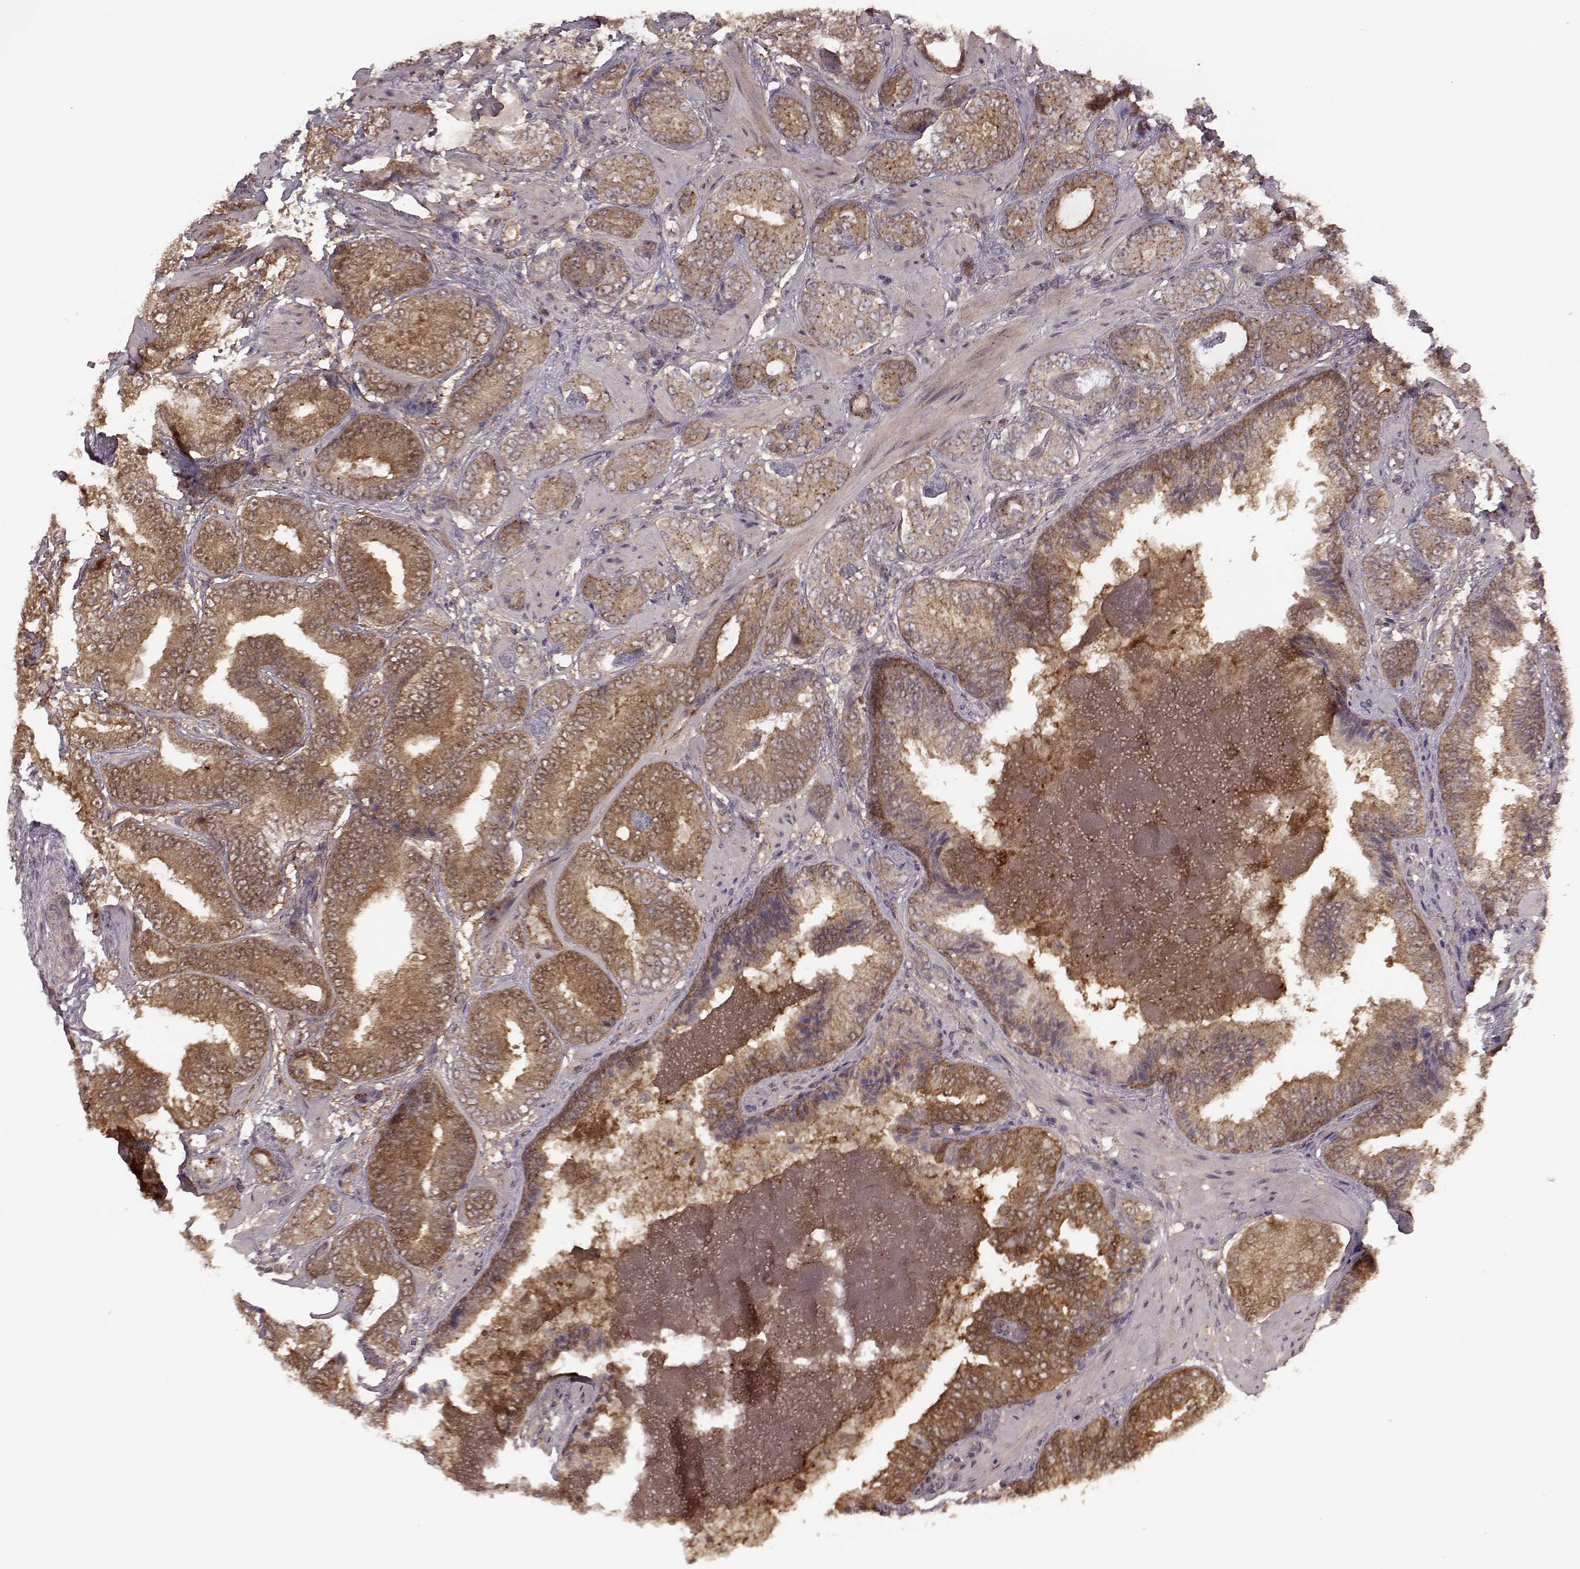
{"staining": {"intensity": "moderate", "quantity": ">75%", "location": "cytoplasmic/membranous"}, "tissue": "prostate cancer", "cell_type": "Tumor cells", "image_type": "cancer", "snomed": [{"axis": "morphology", "description": "Adenocarcinoma, Low grade"}, {"axis": "topography", "description": "Prostate"}], "caption": "Protein expression analysis of prostate low-grade adenocarcinoma displays moderate cytoplasmic/membranous positivity in approximately >75% of tumor cells.", "gene": "GSS", "patient": {"sex": "male", "age": 60}}